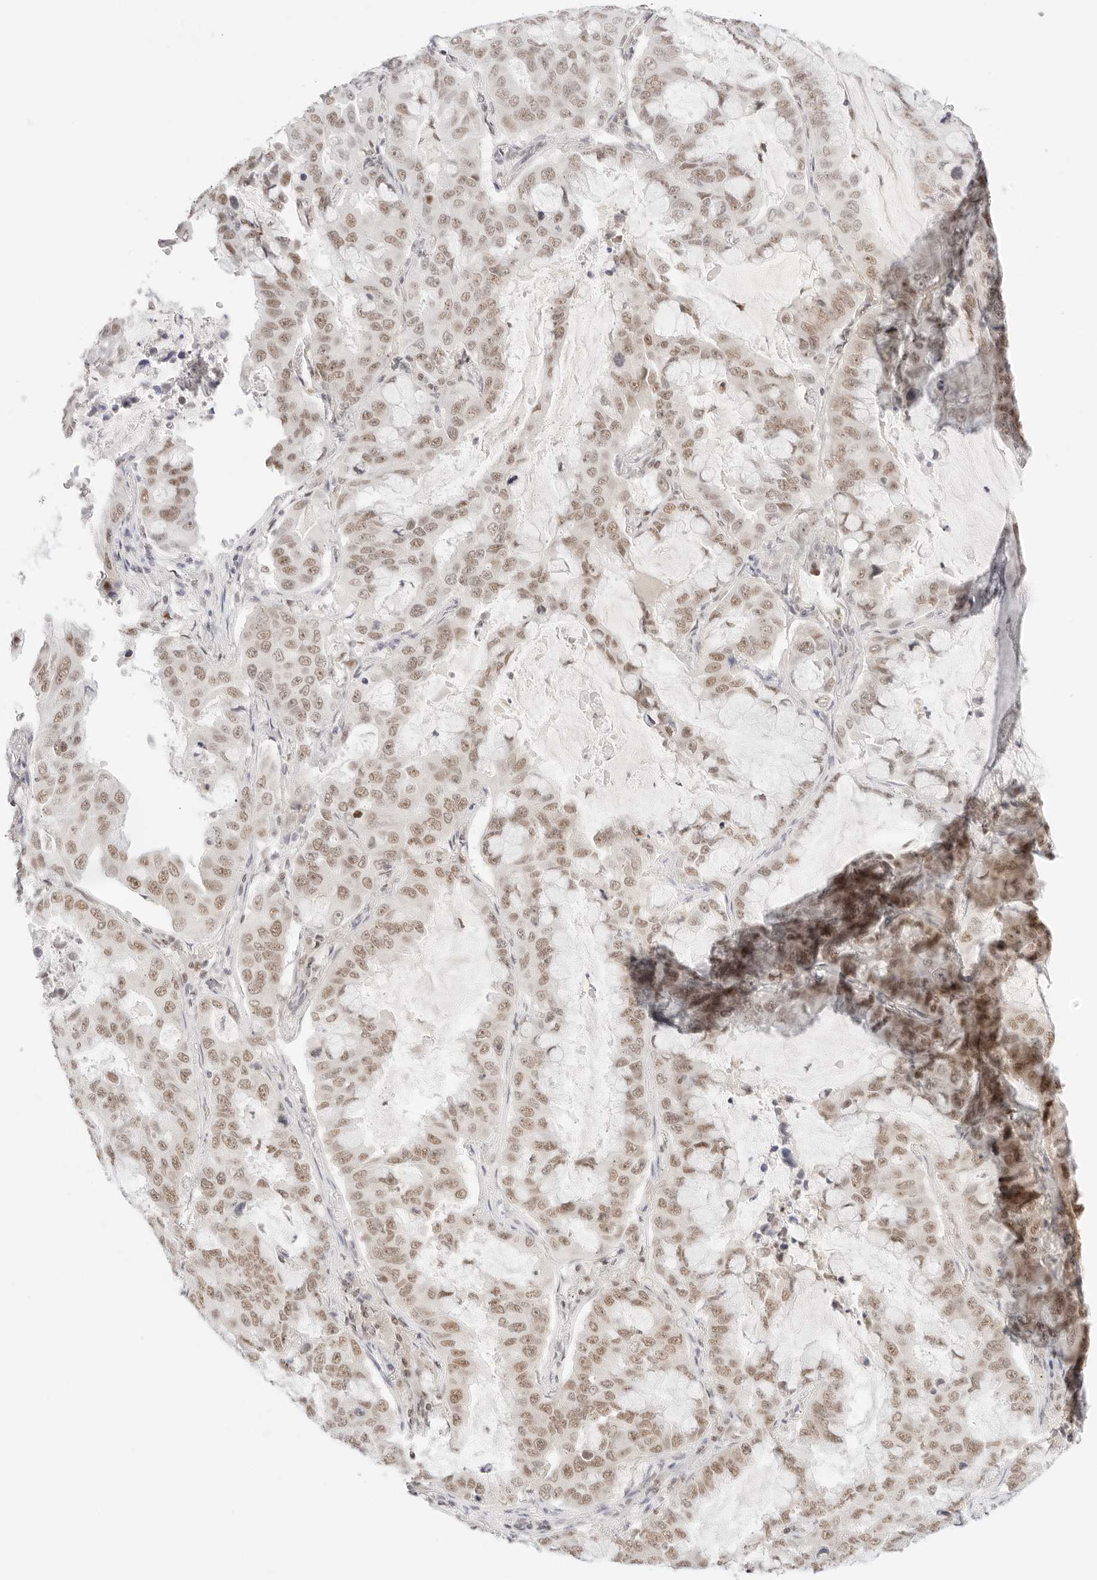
{"staining": {"intensity": "moderate", "quantity": ">75%", "location": "nuclear"}, "tissue": "lung cancer", "cell_type": "Tumor cells", "image_type": "cancer", "snomed": [{"axis": "morphology", "description": "Adenocarcinoma, NOS"}, {"axis": "topography", "description": "Lung"}], "caption": "Human lung cancer stained with a brown dye shows moderate nuclear positive positivity in about >75% of tumor cells.", "gene": "ITGA6", "patient": {"sex": "male", "age": 64}}